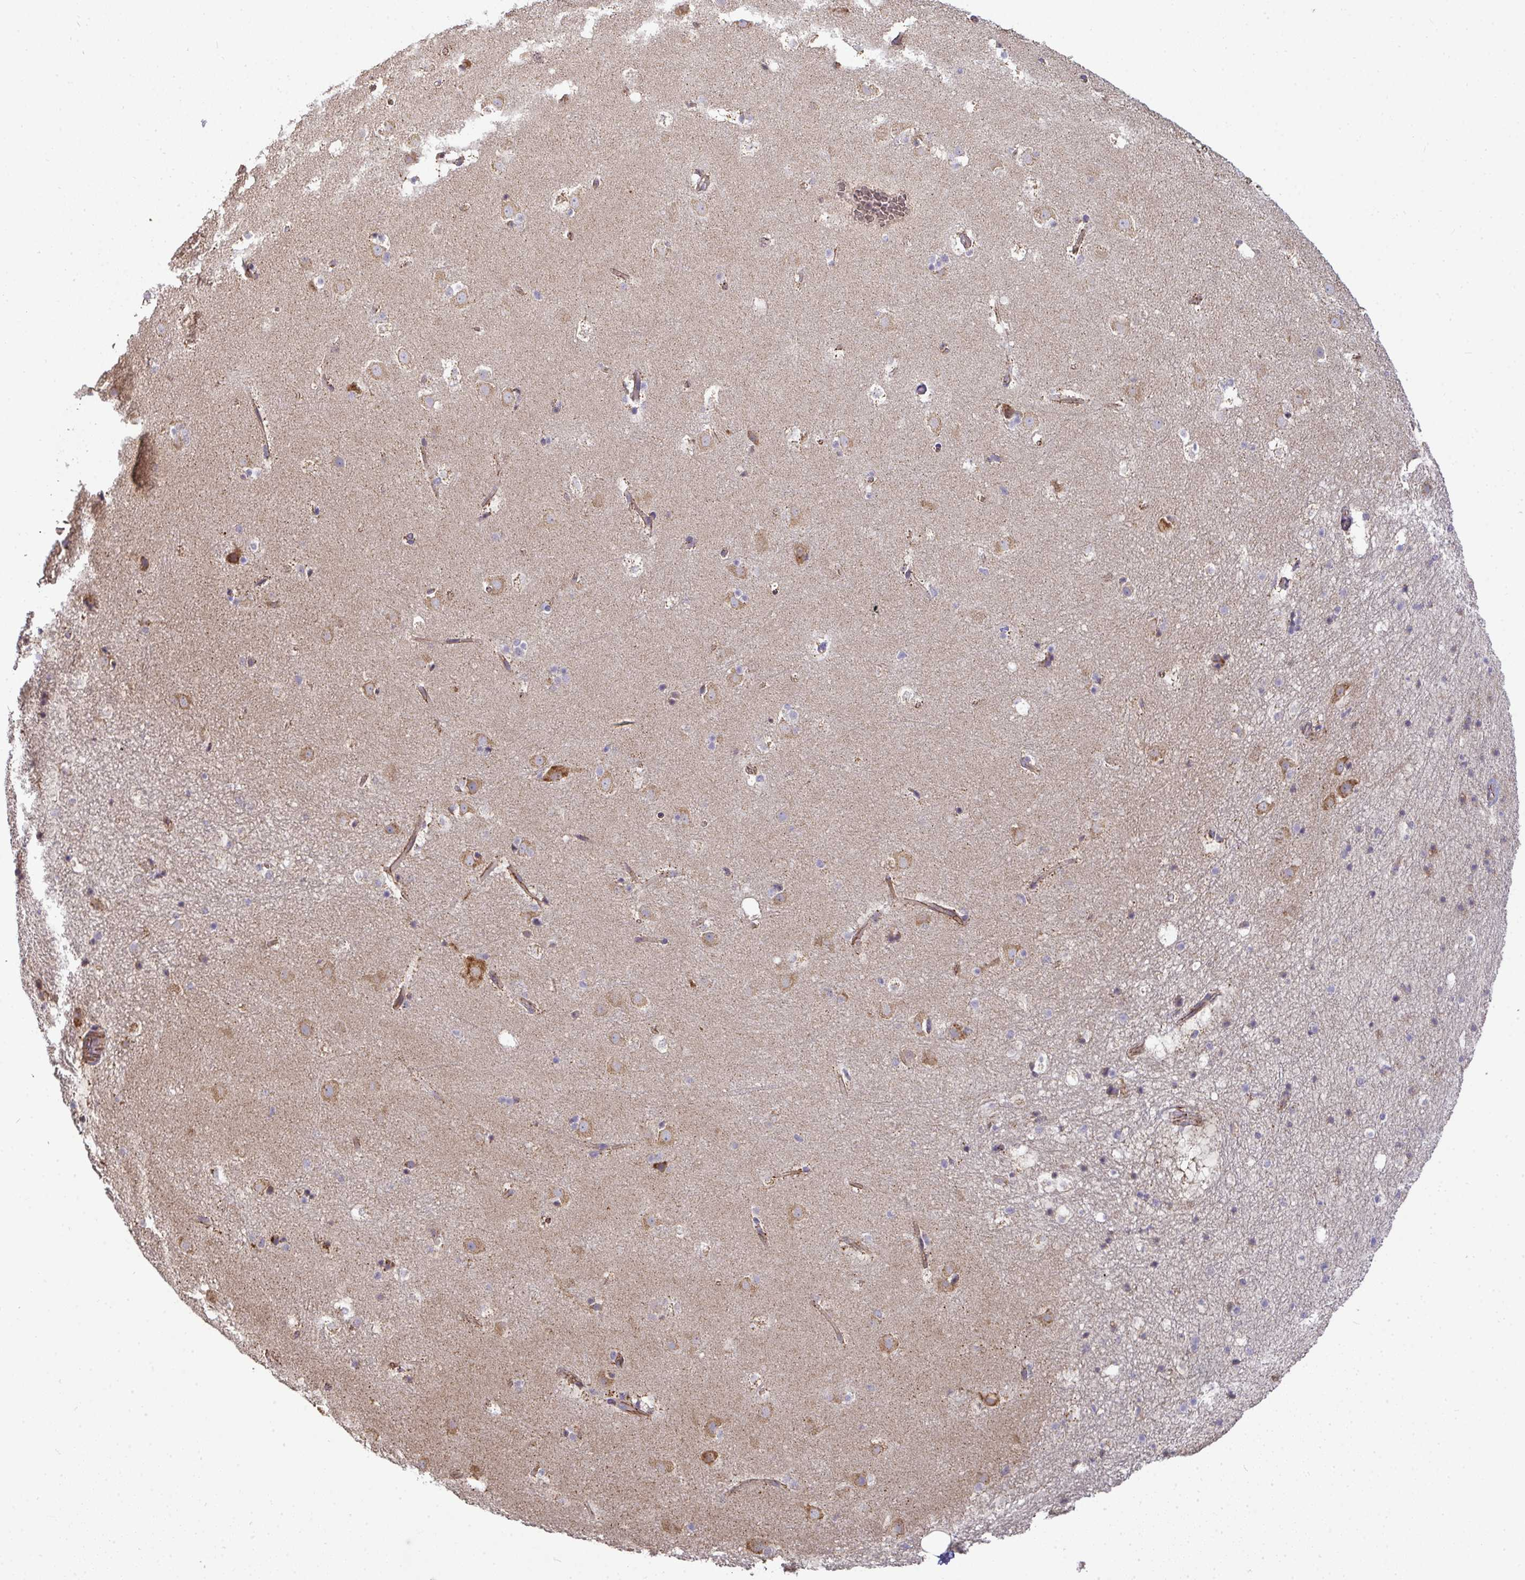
{"staining": {"intensity": "negative", "quantity": "none", "location": "none"}, "tissue": "caudate", "cell_type": "Glial cells", "image_type": "normal", "snomed": [{"axis": "morphology", "description": "Normal tissue, NOS"}, {"axis": "topography", "description": "Lateral ventricle wall"}], "caption": "Glial cells show no significant positivity in benign caudate.", "gene": "B4GALT6", "patient": {"sex": "male", "age": 37}}